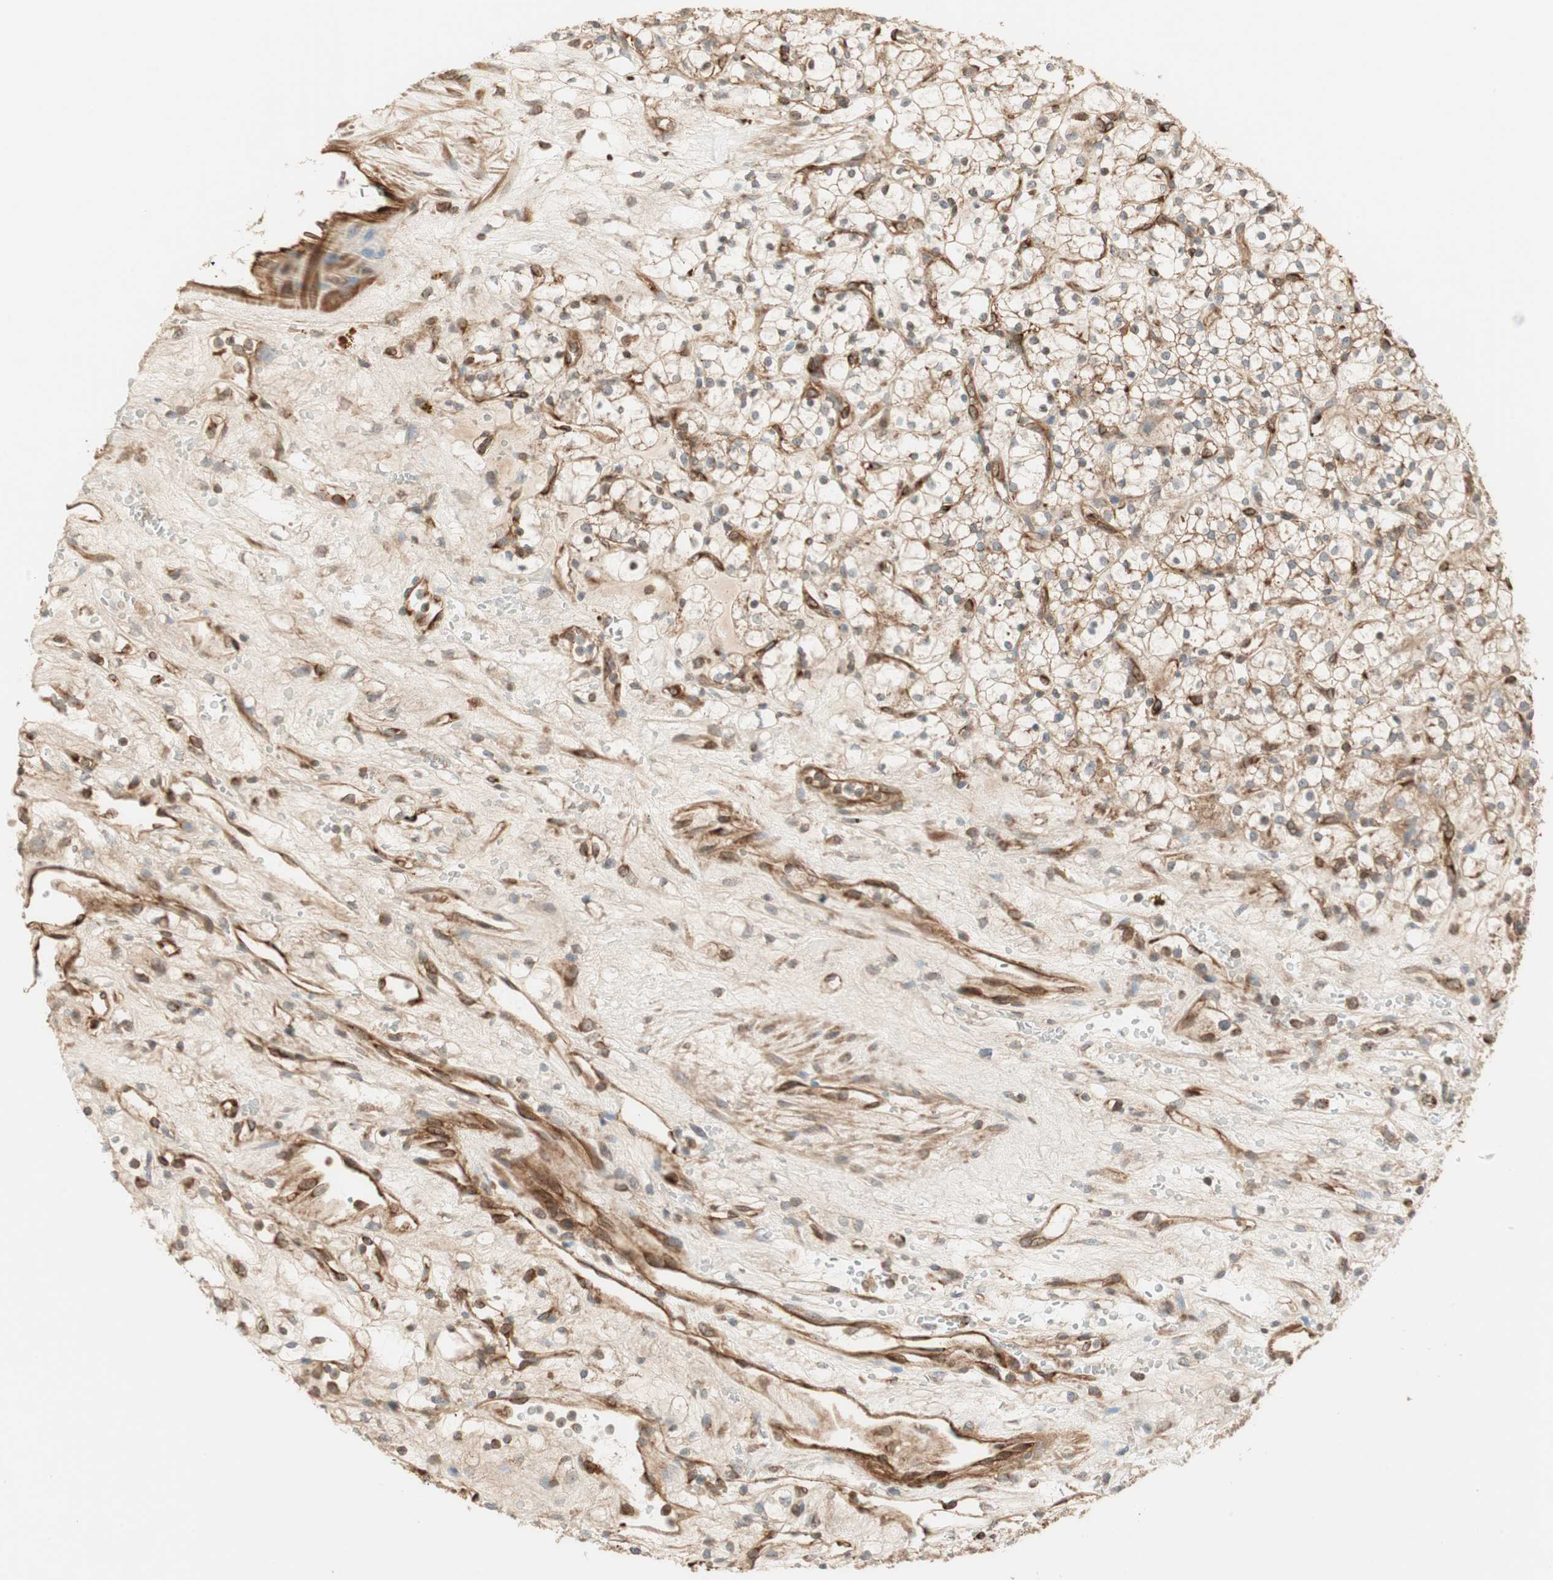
{"staining": {"intensity": "moderate", "quantity": ">75%", "location": "cytoplasmic/membranous"}, "tissue": "renal cancer", "cell_type": "Tumor cells", "image_type": "cancer", "snomed": [{"axis": "morphology", "description": "Adenocarcinoma, NOS"}, {"axis": "topography", "description": "Kidney"}], "caption": "Immunohistochemistry of human renal cancer shows medium levels of moderate cytoplasmic/membranous positivity in about >75% of tumor cells. (DAB = brown stain, brightfield microscopy at high magnification).", "gene": "CTTNBP2NL", "patient": {"sex": "female", "age": 60}}